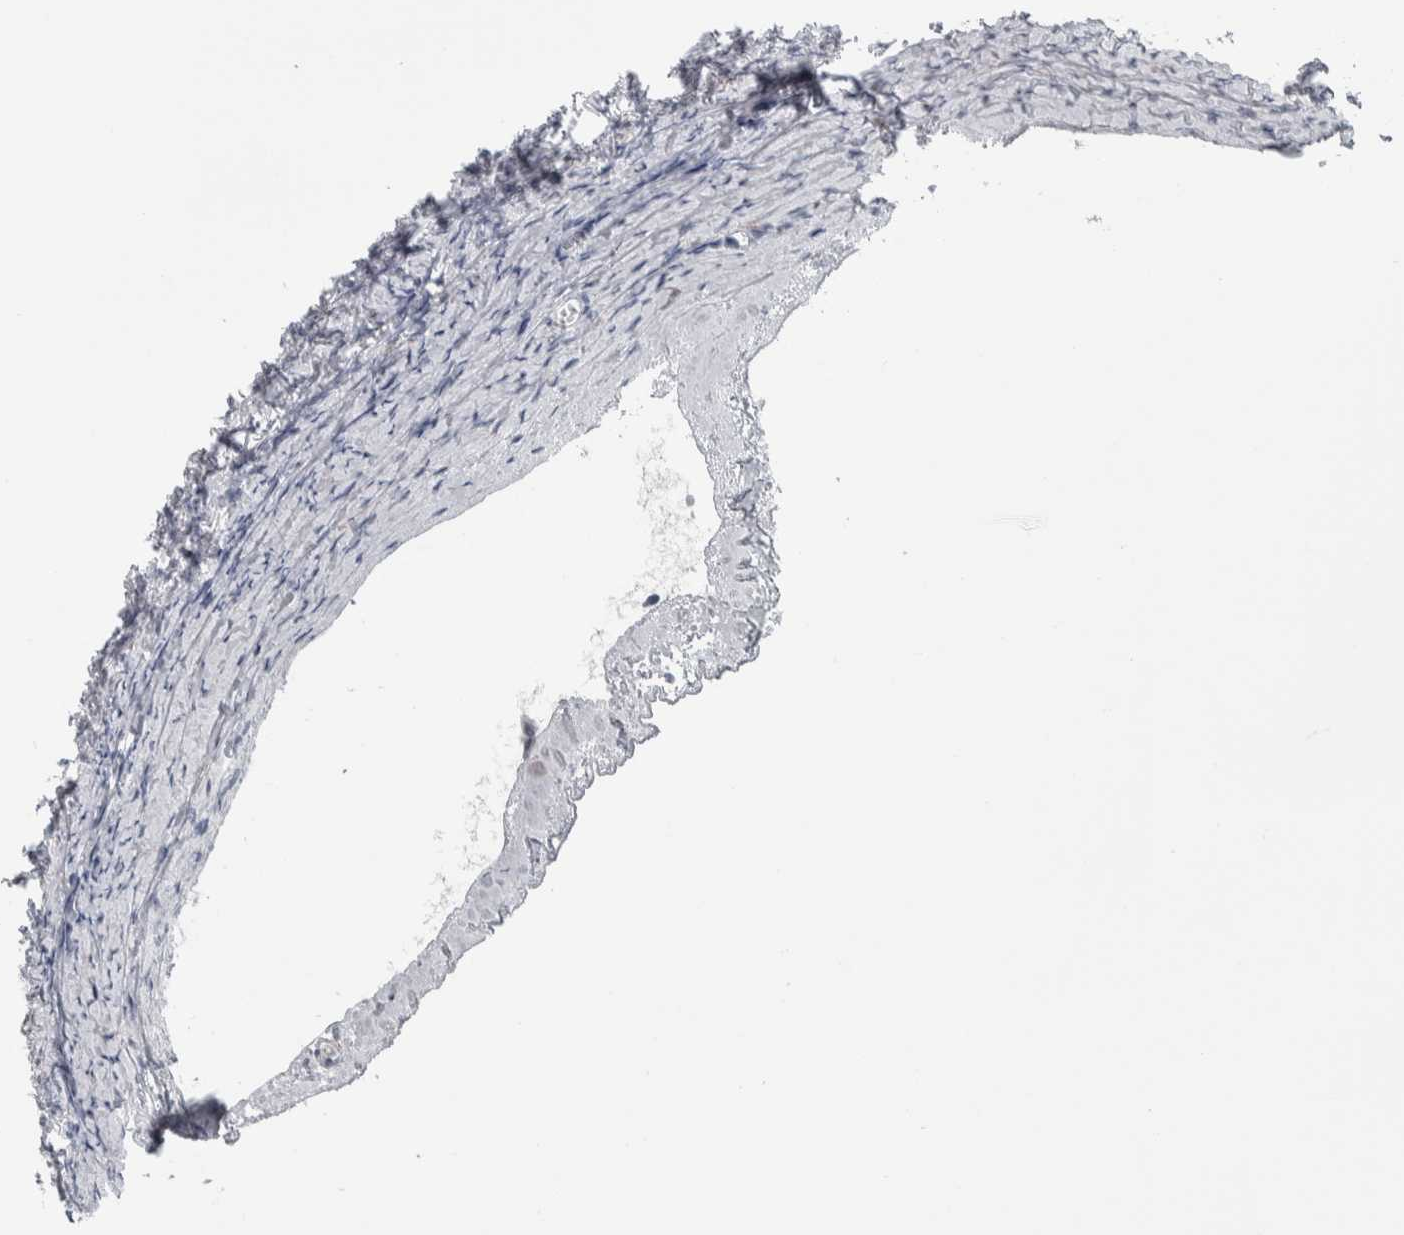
{"staining": {"intensity": "negative", "quantity": "none", "location": "none"}, "tissue": "ovary", "cell_type": "Ovarian stroma cells", "image_type": "normal", "snomed": [{"axis": "morphology", "description": "Normal tissue, NOS"}, {"axis": "topography", "description": "Ovary"}], "caption": "Micrograph shows no protein positivity in ovarian stroma cells of unremarkable ovary.", "gene": "SKAP2", "patient": {"sex": "female", "age": 27}}